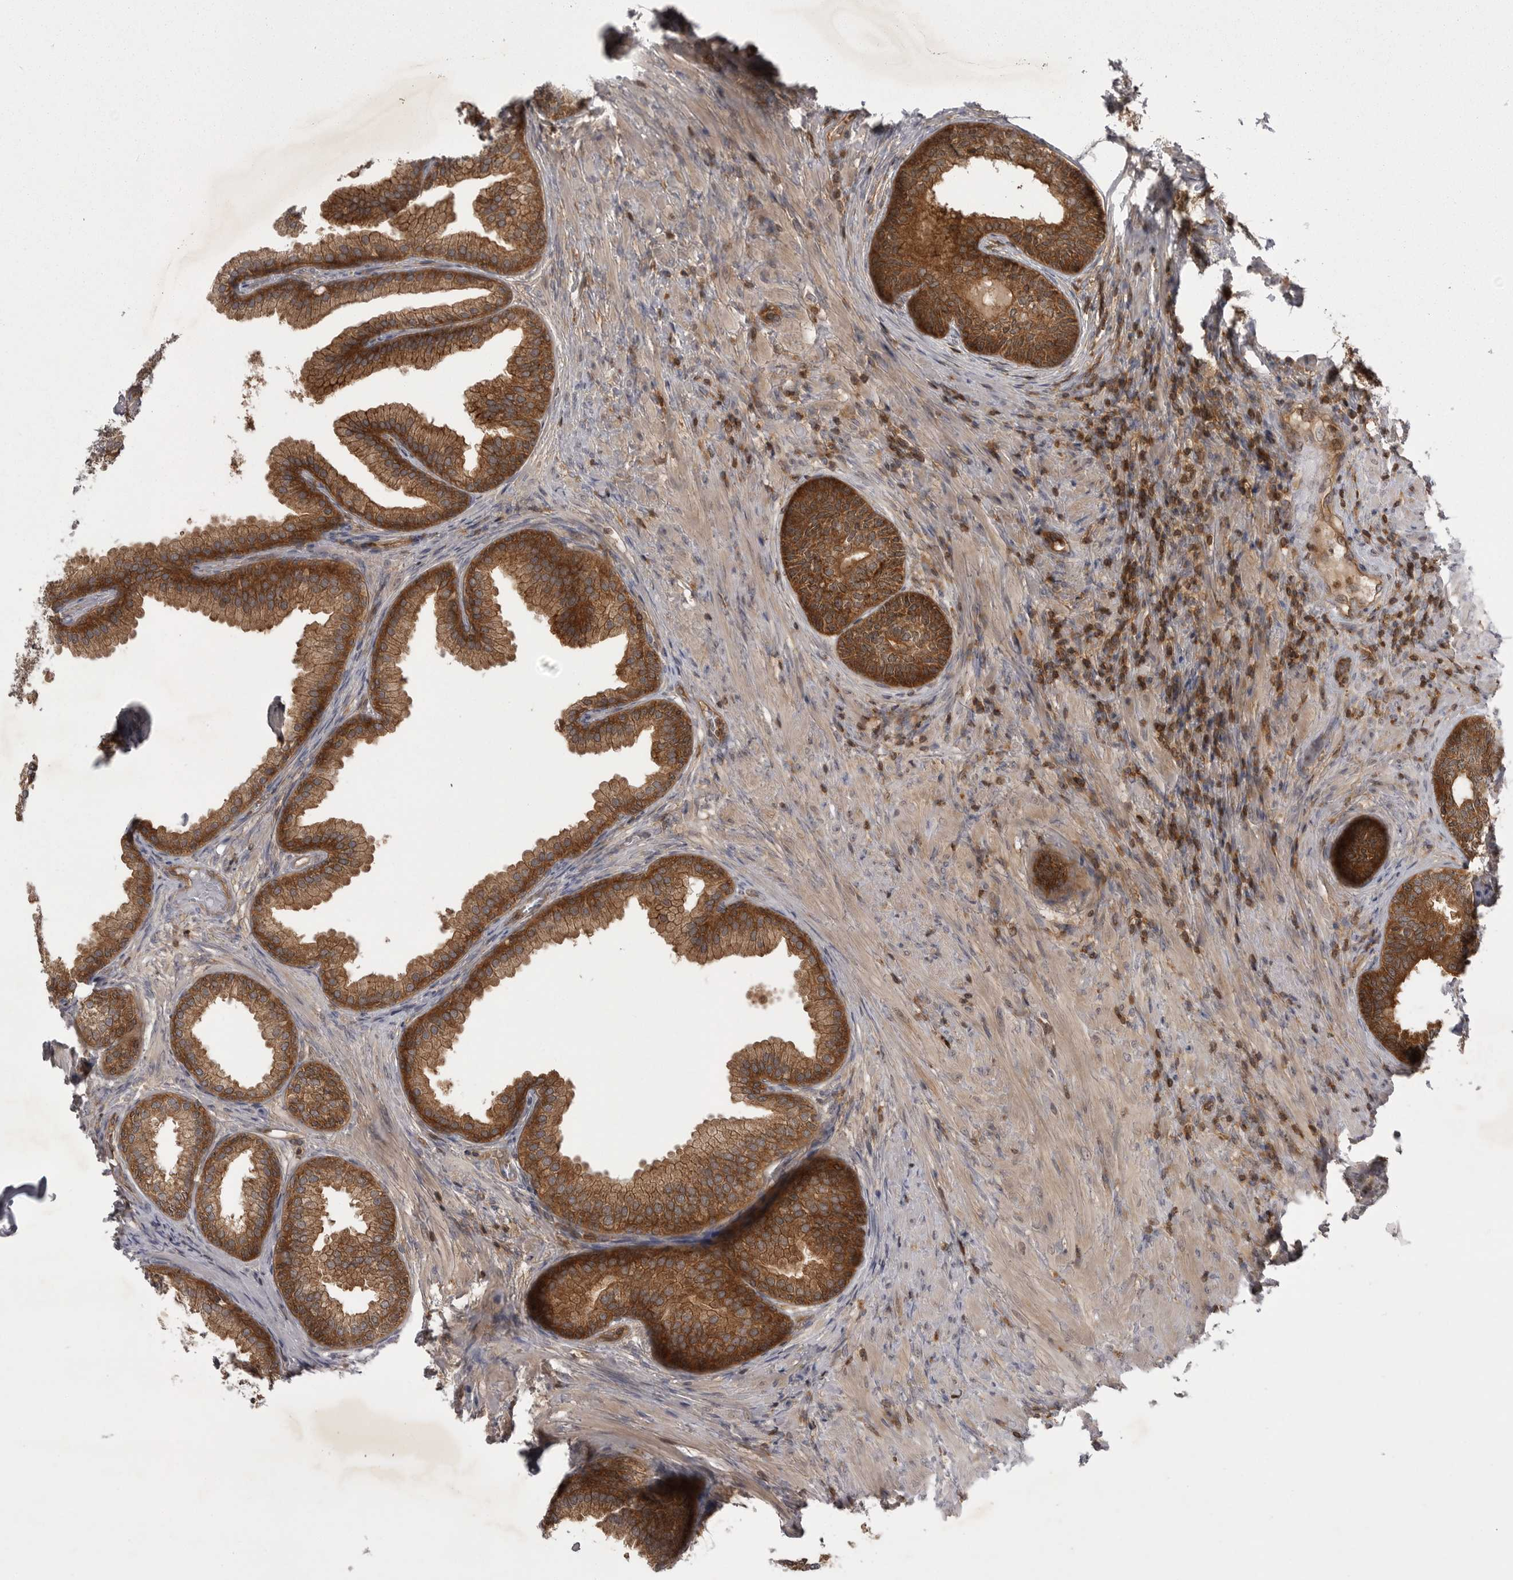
{"staining": {"intensity": "strong", "quantity": ">75%", "location": "cytoplasmic/membranous"}, "tissue": "prostate", "cell_type": "Glandular cells", "image_type": "normal", "snomed": [{"axis": "morphology", "description": "Normal tissue, NOS"}, {"axis": "topography", "description": "Prostate"}], "caption": "This photomicrograph shows unremarkable prostate stained with IHC to label a protein in brown. The cytoplasmic/membranous of glandular cells show strong positivity for the protein. Nuclei are counter-stained blue.", "gene": "STK24", "patient": {"sex": "male", "age": 76}}